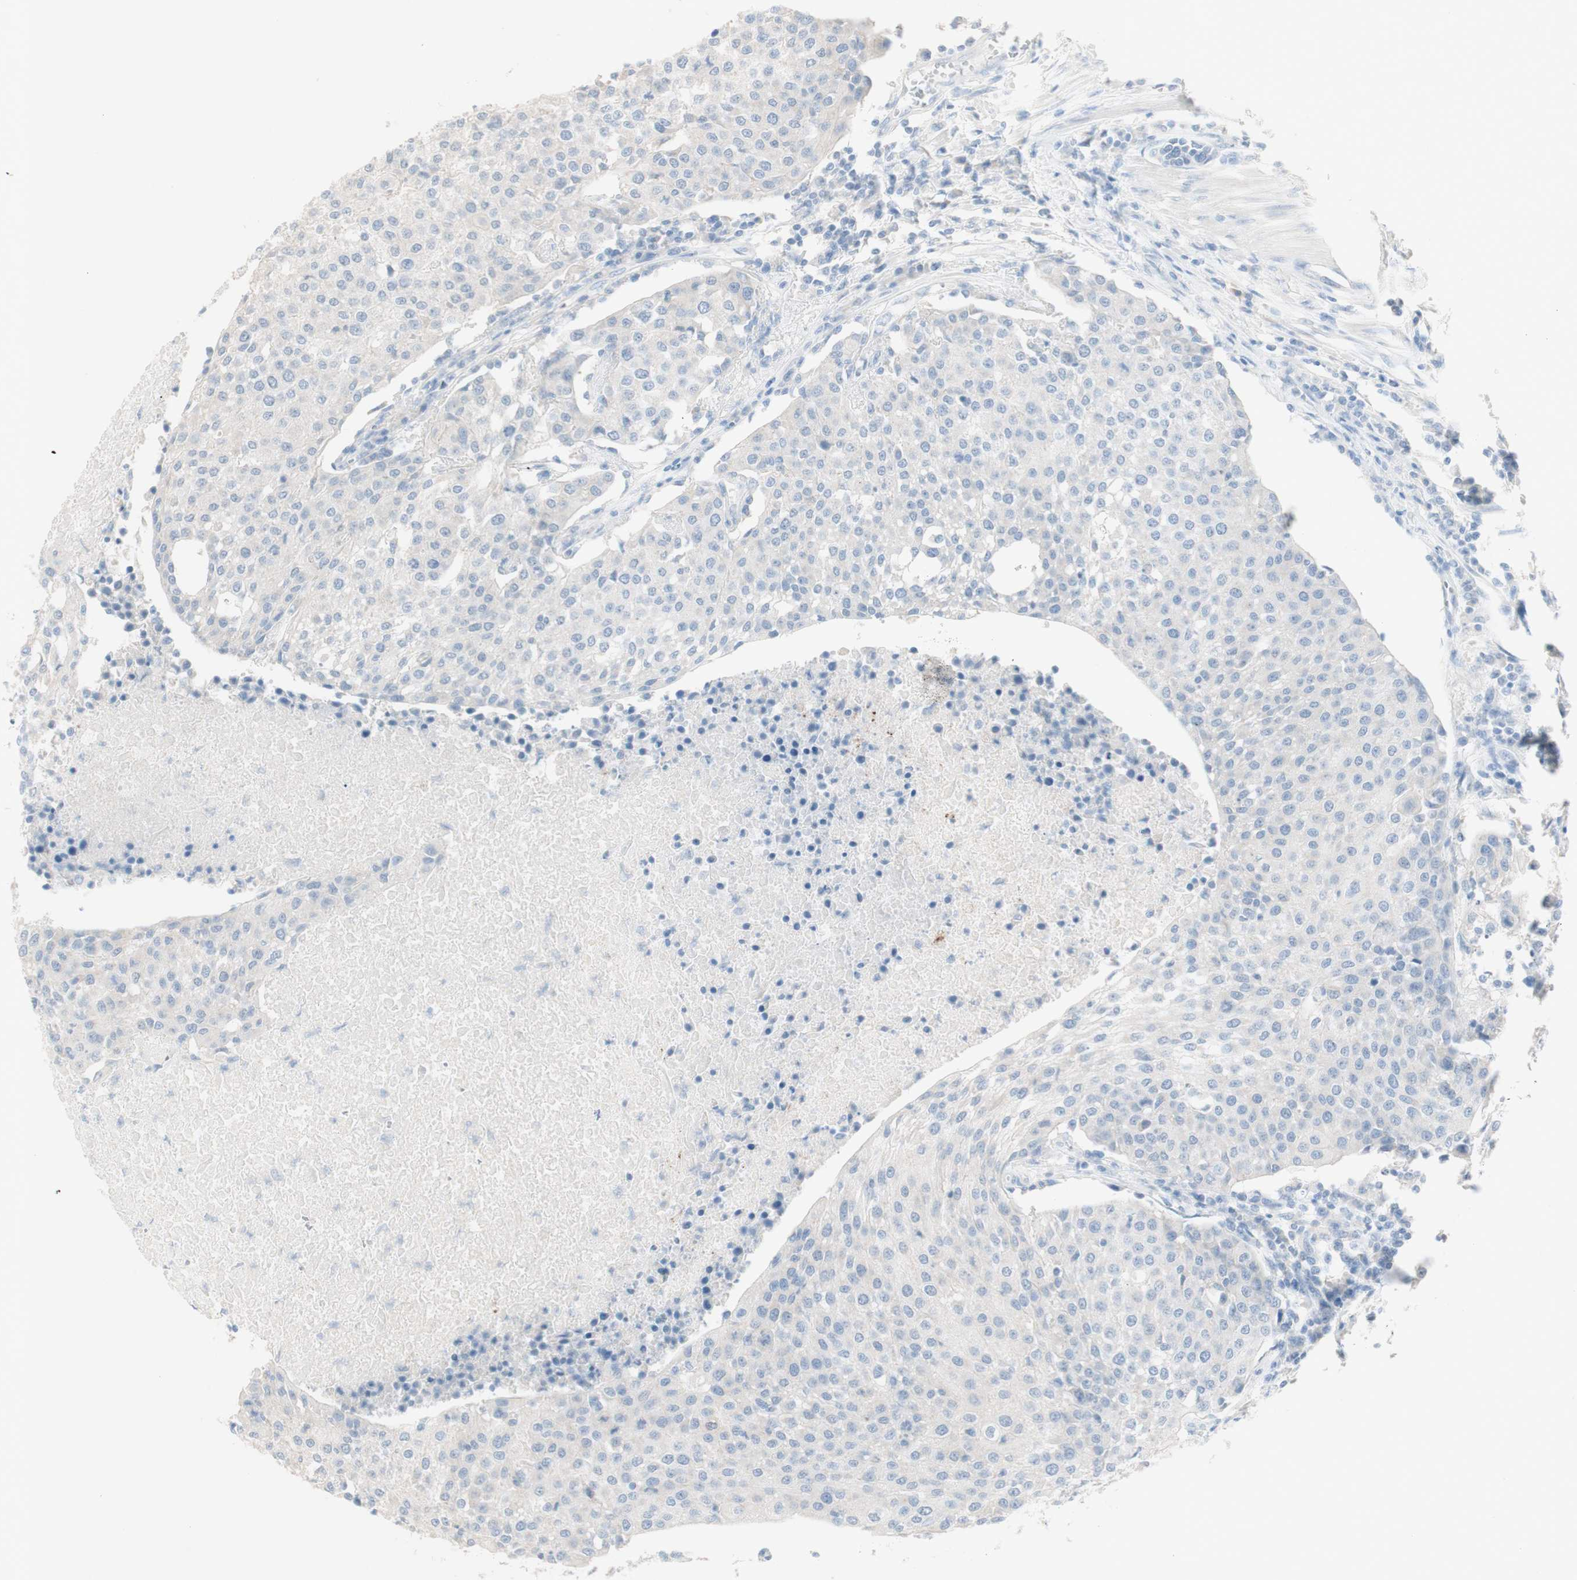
{"staining": {"intensity": "negative", "quantity": "none", "location": "none"}, "tissue": "urothelial cancer", "cell_type": "Tumor cells", "image_type": "cancer", "snomed": [{"axis": "morphology", "description": "Urothelial carcinoma, High grade"}, {"axis": "topography", "description": "Urinary bladder"}], "caption": "Protein analysis of urothelial cancer exhibits no significant staining in tumor cells. The staining was performed using DAB (3,3'-diaminobenzidine) to visualize the protein expression in brown, while the nuclei were stained in blue with hematoxylin (Magnification: 20x).", "gene": "ART3", "patient": {"sex": "female", "age": 85}}